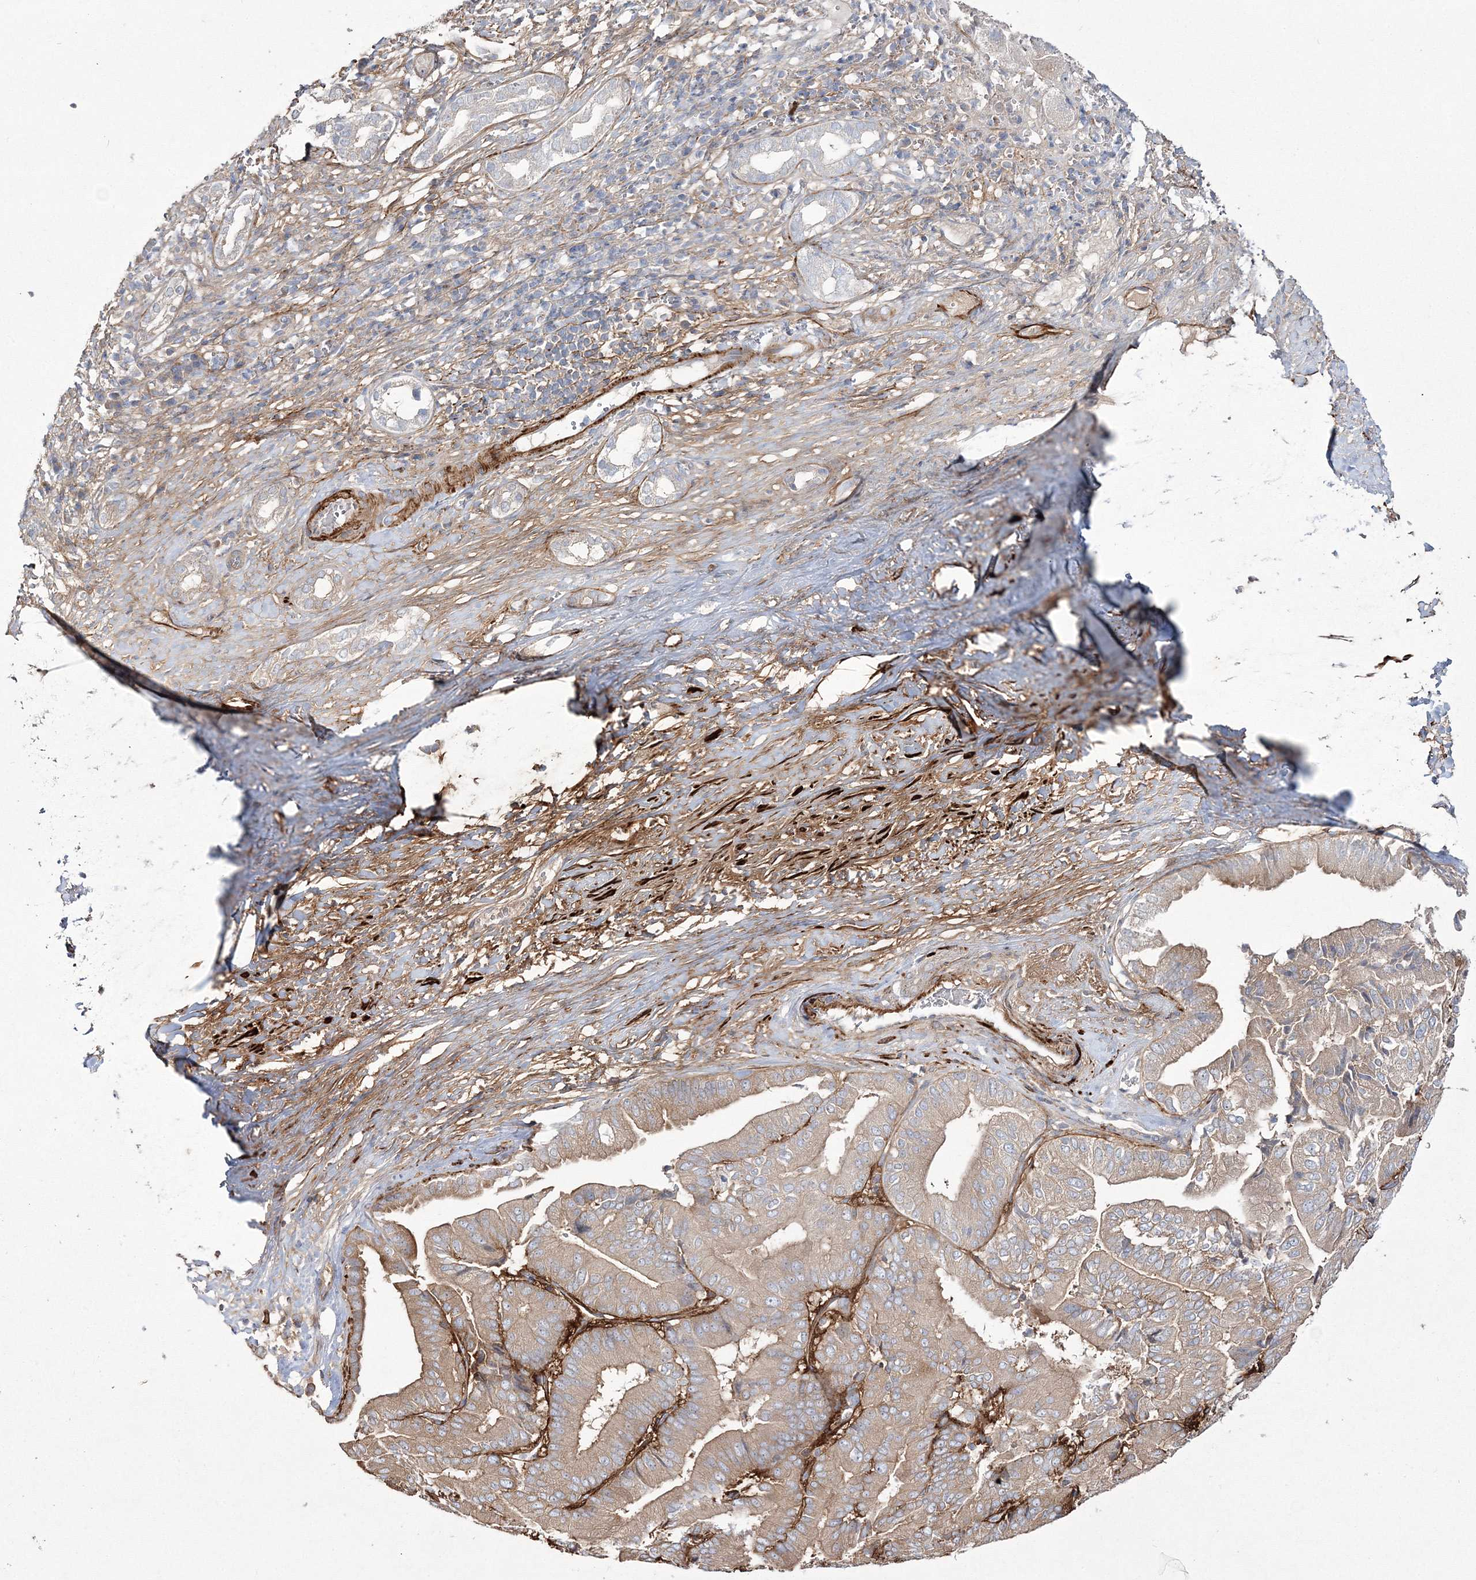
{"staining": {"intensity": "moderate", "quantity": "25%-75%", "location": "cytoplasmic/membranous"}, "tissue": "liver cancer", "cell_type": "Tumor cells", "image_type": "cancer", "snomed": [{"axis": "morphology", "description": "Cholangiocarcinoma"}, {"axis": "topography", "description": "Liver"}], "caption": "An image of human liver cancer stained for a protein reveals moderate cytoplasmic/membranous brown staining in tumor cells.", "gene": "ZSWIM6", "patient": {"sex": "female", "age": 75}}